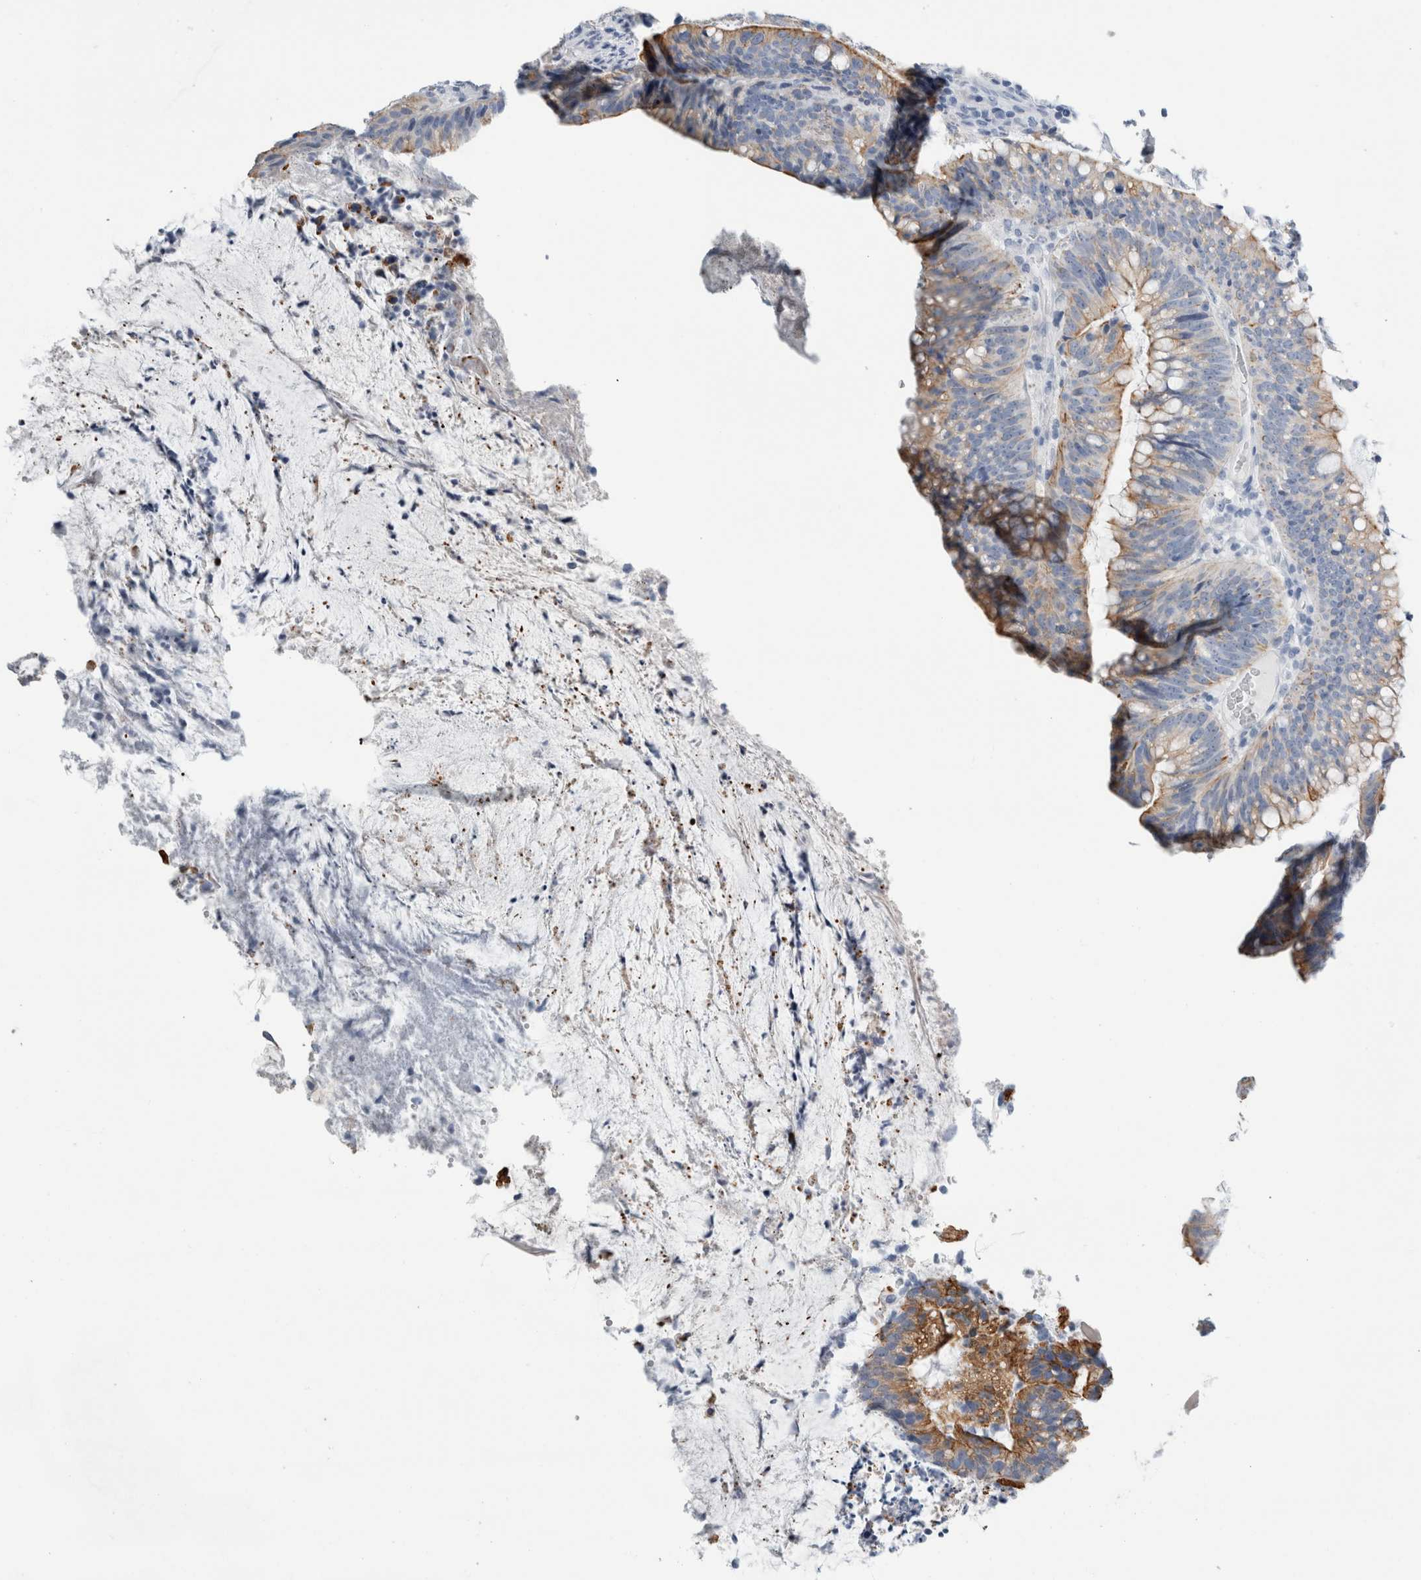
{"staining": {"intensity": "weak", "quantity": "<25%", "location": "cytoplasmic/membranous"}, "tissue": "colorectal cancer", "cell_type": "Tumor cells", "image_type": "cancer", "snomed": [{"axis": "morphology", "description": "Adenocarcinoma, NOS"}, {"axis": "topography", "description": "Colon"}], "caption": "Colorectal cancer stained for a protein using IHC demonstrates no expression tumor cells.", "gene": "RPH3AL", "patient": {"sex": "female", "age": 66}}